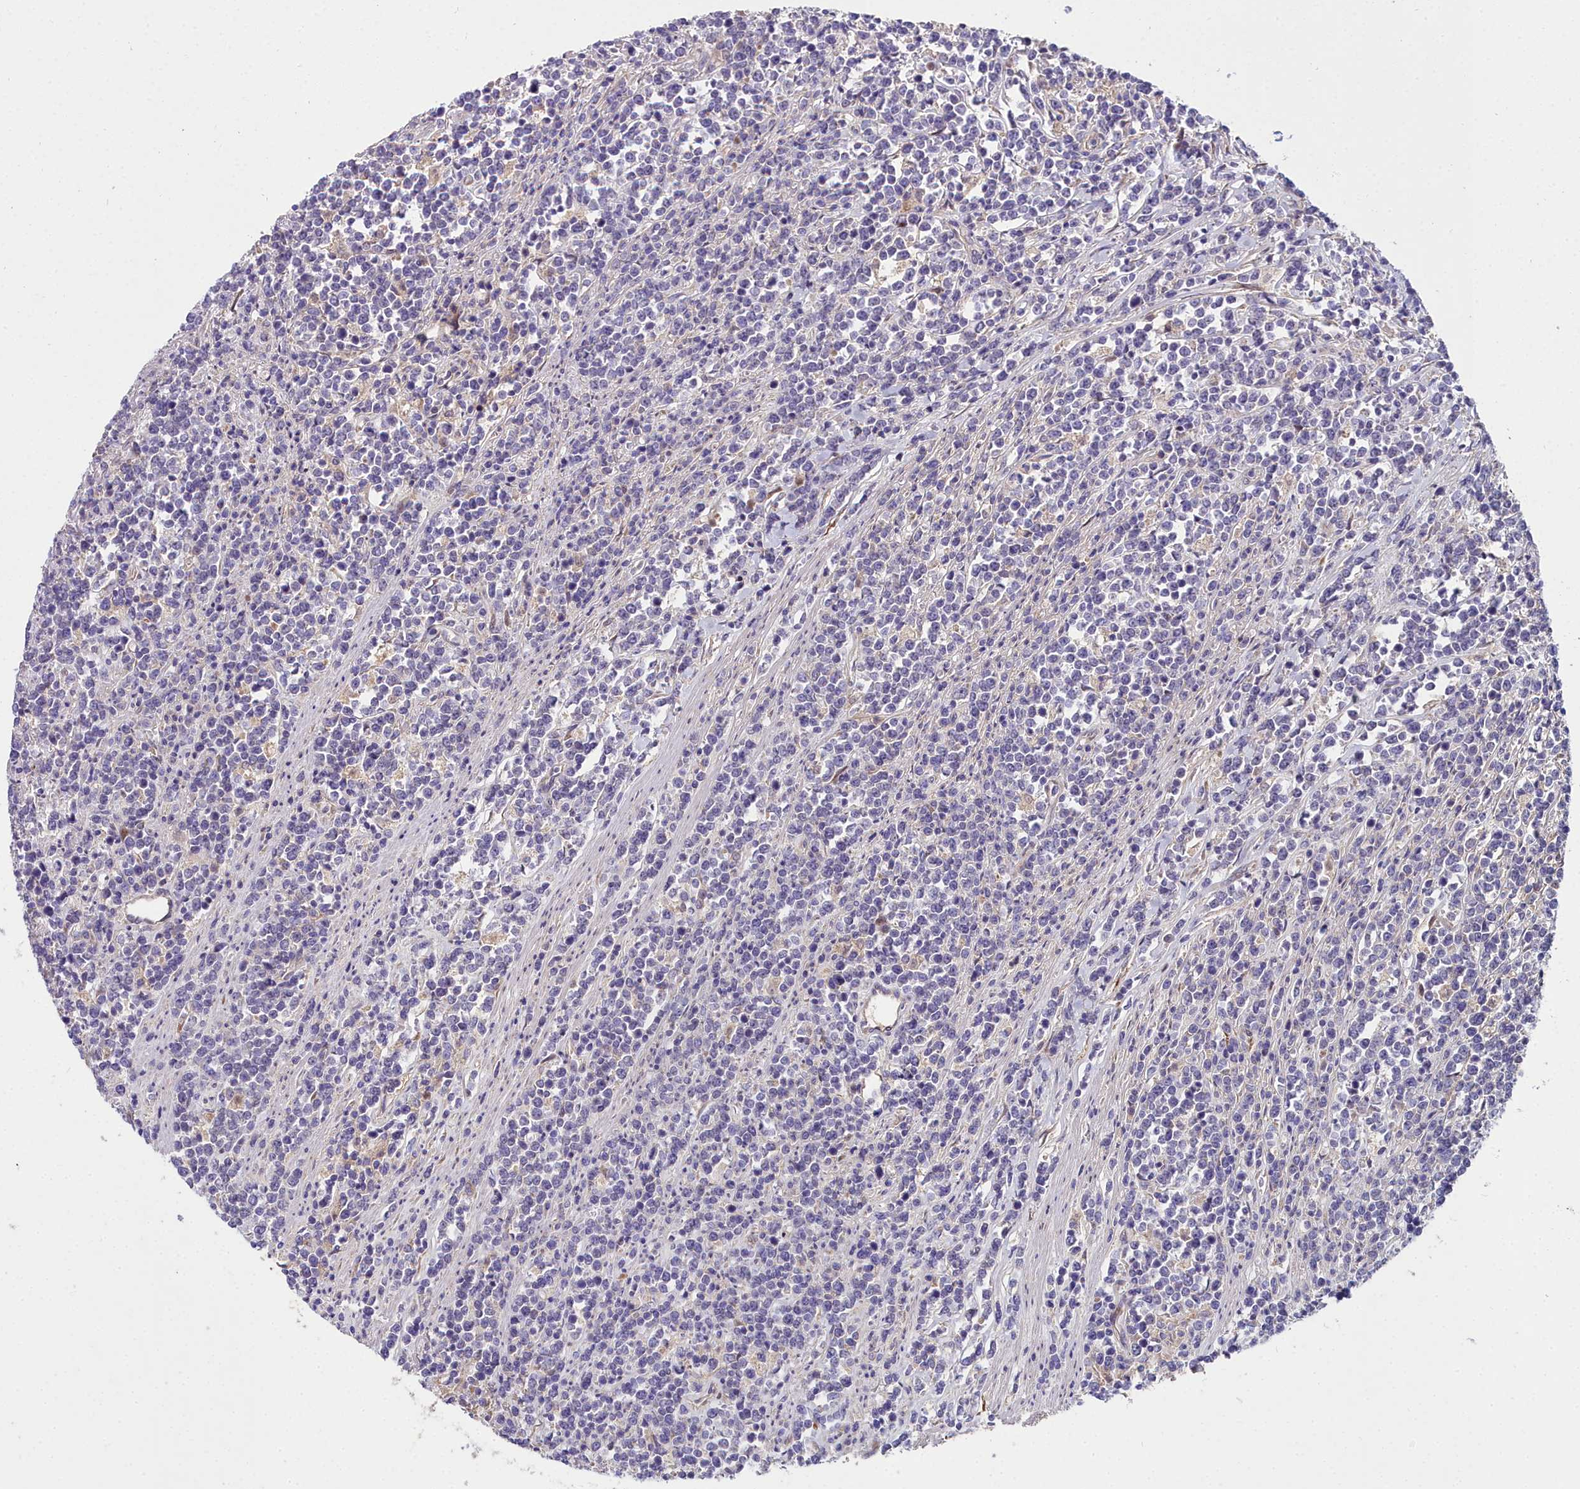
{"staining": {"intensity": "negative", "quantity": "none", "location": "none"}, "tissue": "lymphoma", "cell_type": "Tumor cells", "image_type": "cancer", "snomed": [{"axis": "morphology", "description": "Malignant lymphoma, non-Hodgkin's type, High grade"}, {"axis": "topography", "description": "Small intestine"}], "caption": "IHC of human malignant lymphoma, non-Hodgkin's type (high-grade) displays no positivity in tumor cells. Nuclei are stained in blue.", "gene": "NT5M", "patient": {"sex": "male", "age": 8}}